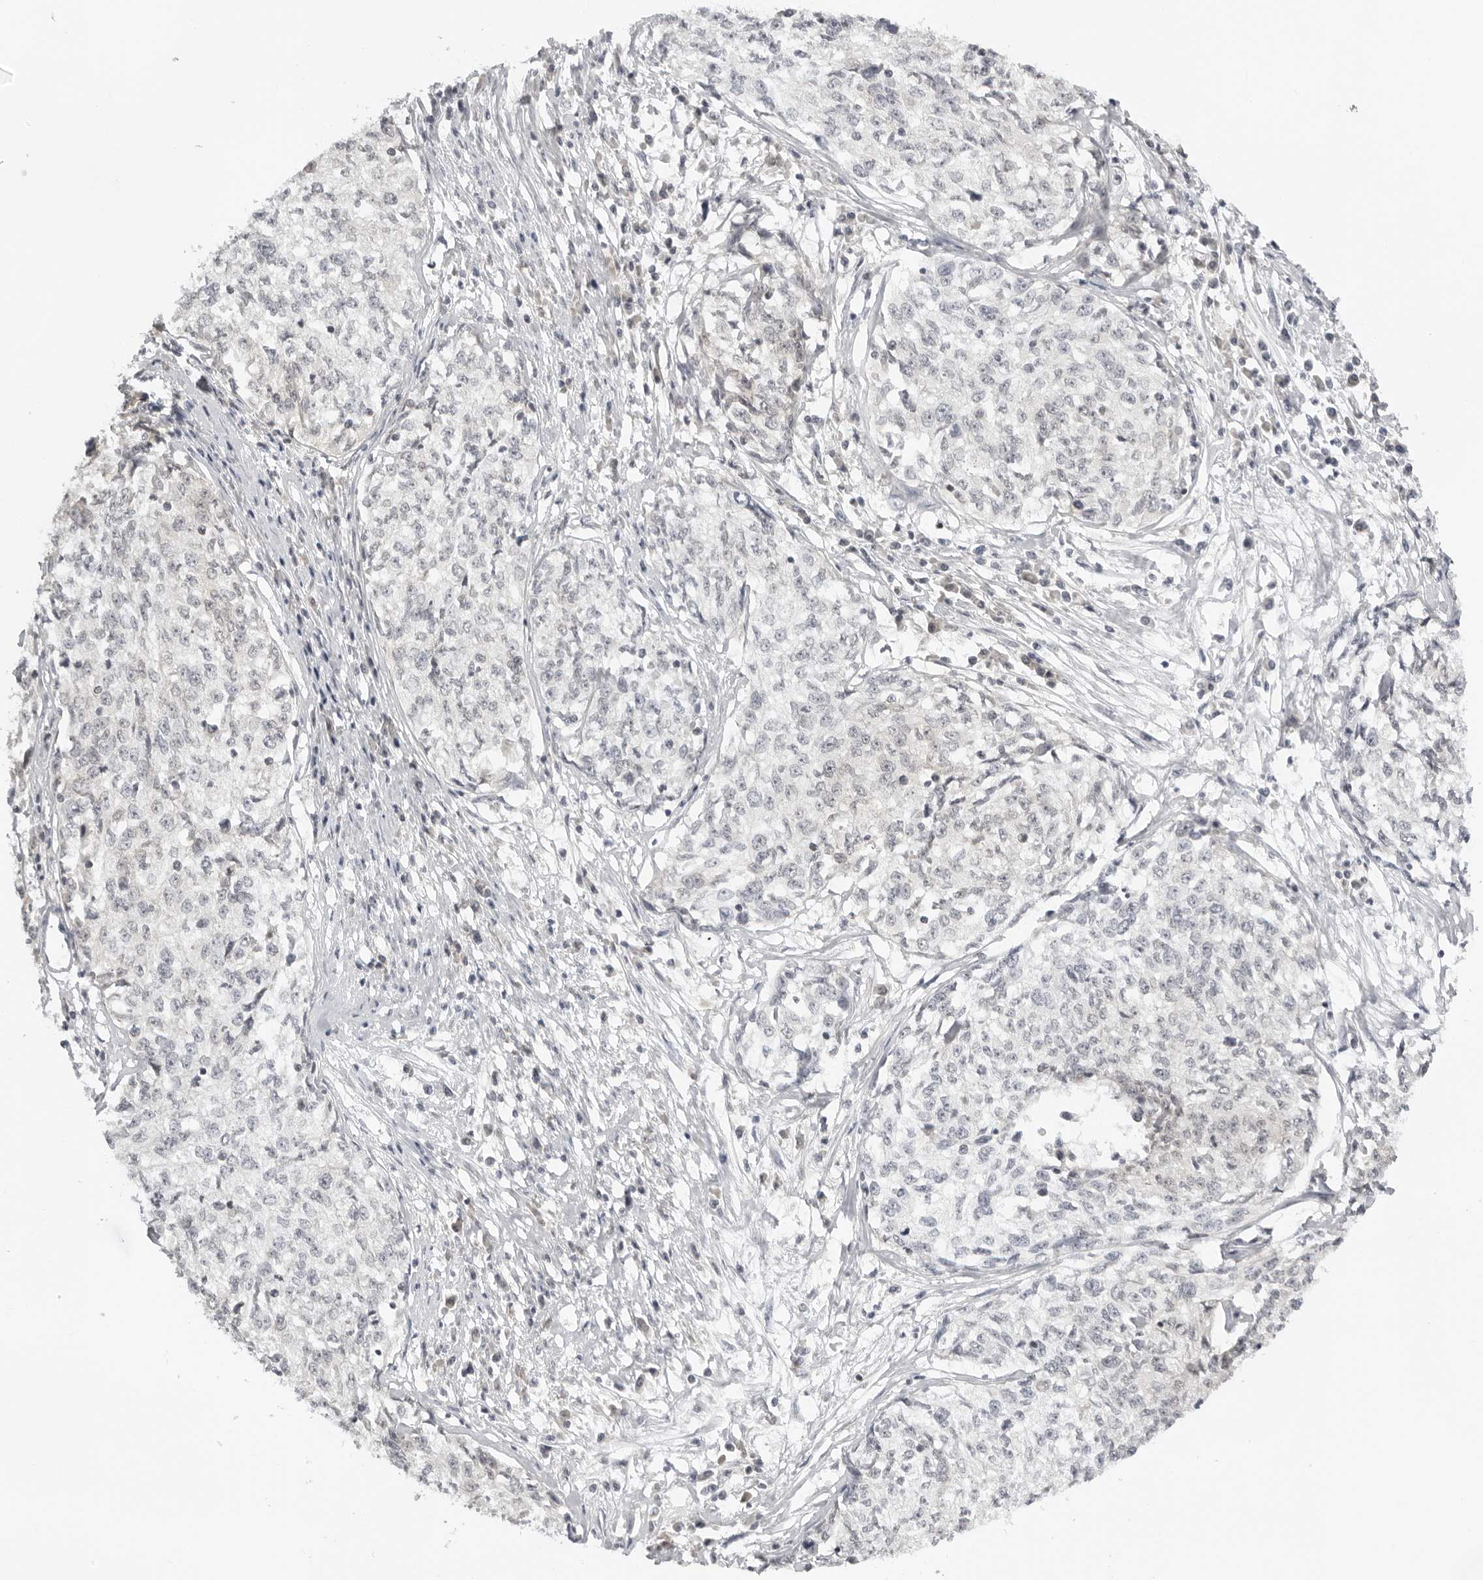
{"staining": {"intensity": "negative", "quantity": "none", "location": "none"}, "tissue": "cervical cancer", "cell_type": "Tumor cells", "image_type": "cancer", "snomed": [{"axis": "morphology", "description": "Squamous cell carcinoma, NOS"}, {"axis": "topography", "description": "Cervix"}], "caption": "IHC photomicrograph of neoplastic tissue: human cervical squamous cell carcinoma stained with DAB exhibits no significant protein expression in tumor cells.", "gene": "ACP6", "patient": {"sex": "female", "age": 57}}